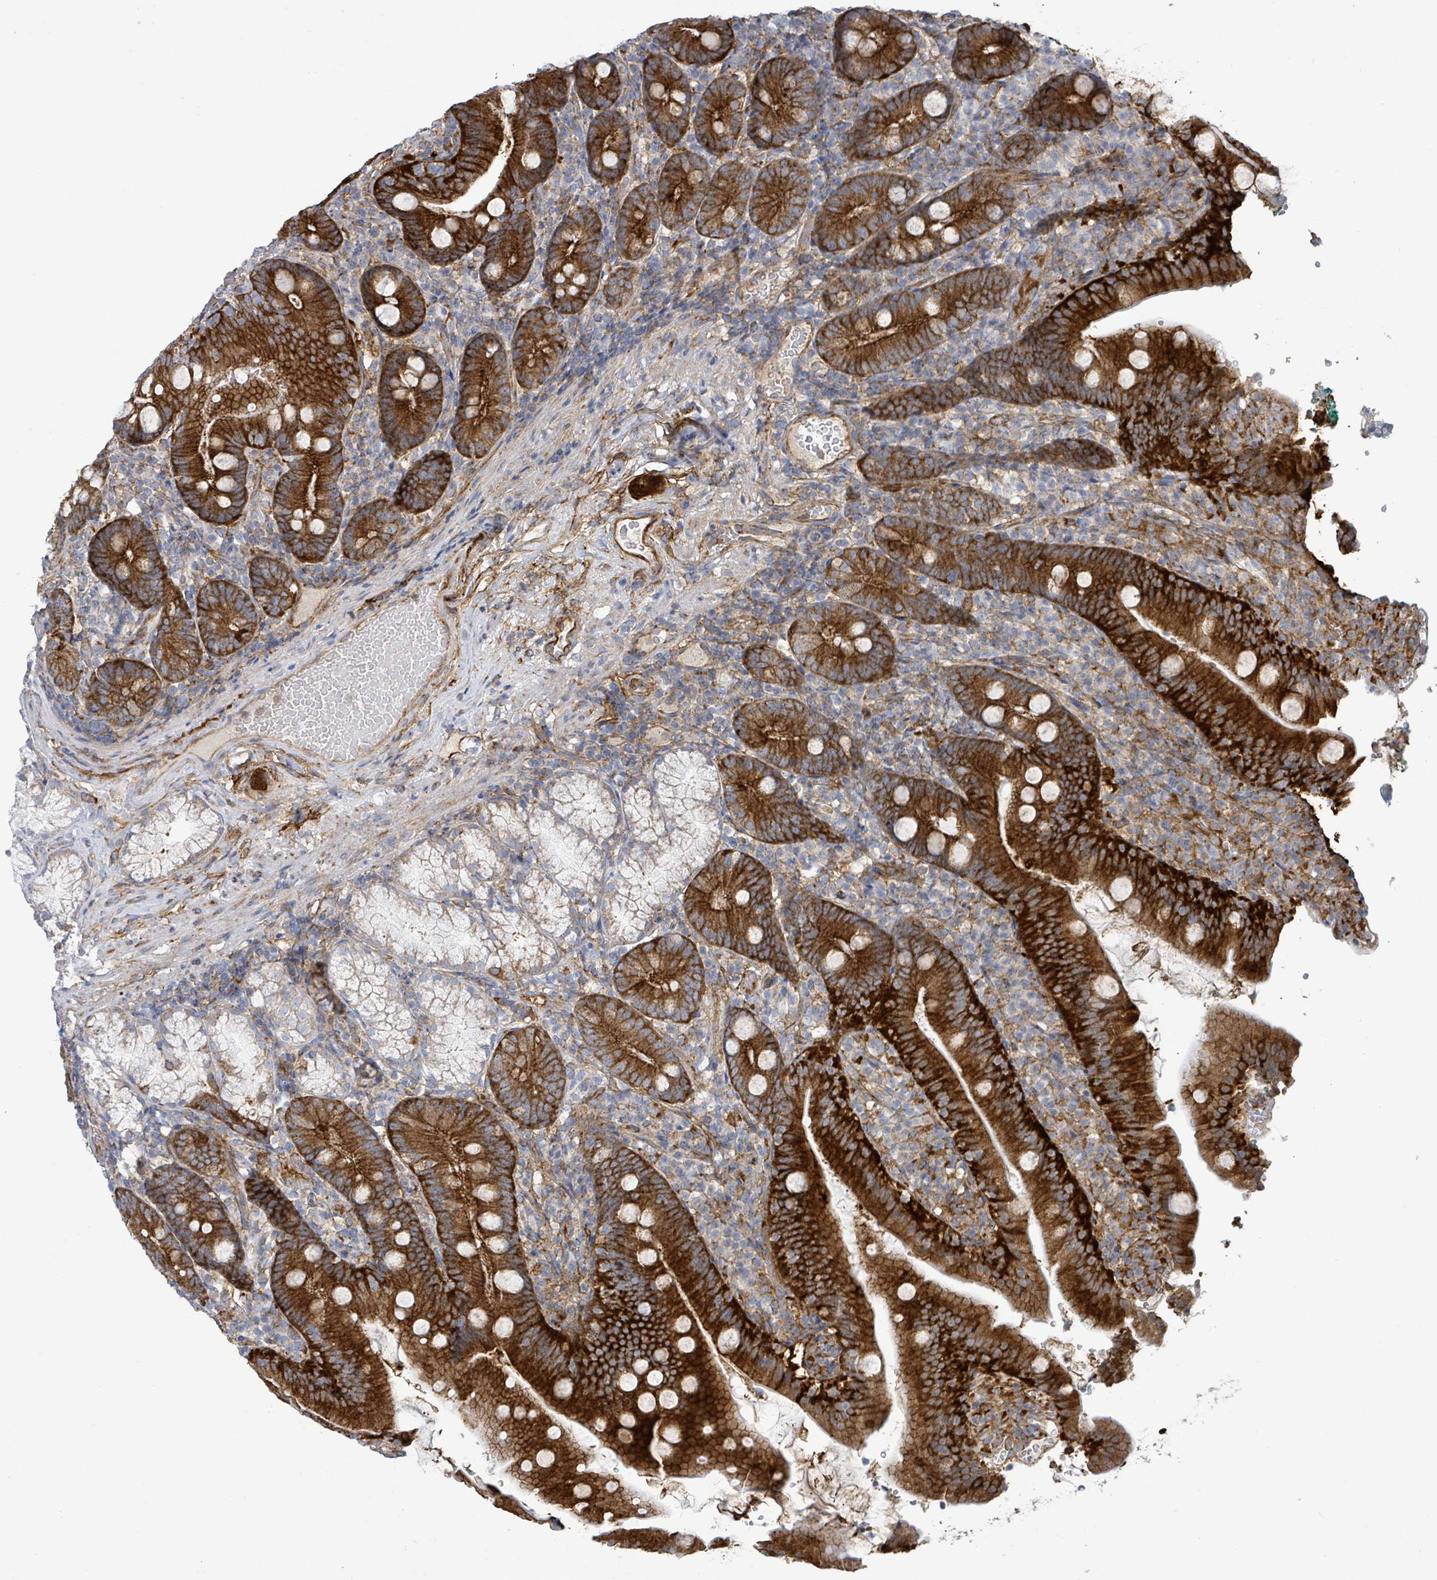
{"staining": {"intensity": "strong", "quantity": ">75%", "location": "cytoplasmic/membranous"}, "tissue": "duodenum", "cell_type": "Glandular cells", "image_type": "normal", "snomed": [{"axis": "morphology", "description": "Normal tissue, NOS"}, {"axis": "topography", "description": "Duodenum"}], "caption": "Strong cytoplasmic/membranous expression for a protein is appreciated in approximately >75% of glandular cells of benign duodenum using immunohistochemistry.", "gene": "EGFL7", "patient": {"sex": "female", "age": 67}}